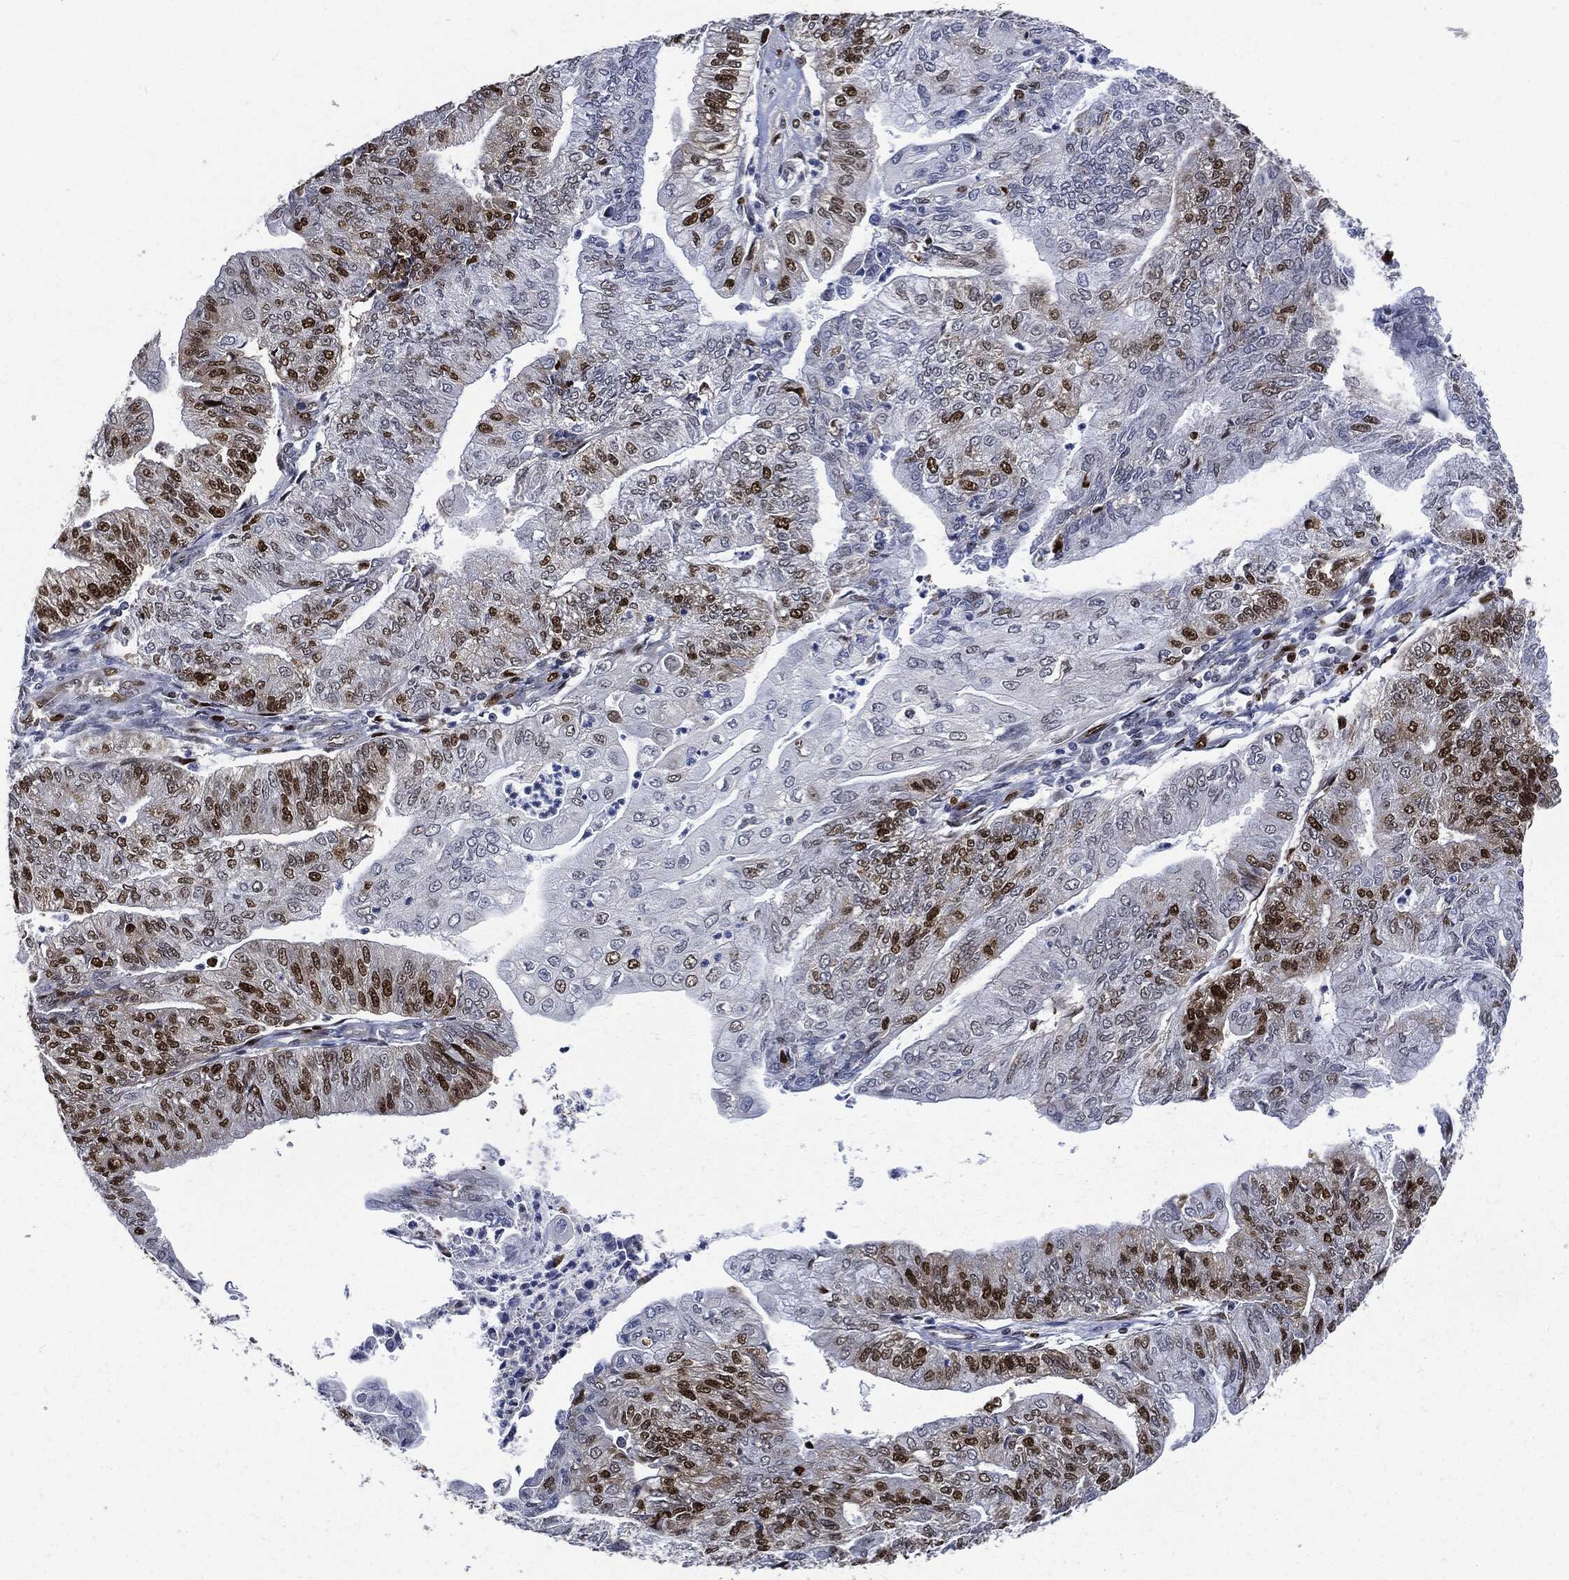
{"staining": {"intensity": "strong", "quantity": "<25%", "location": "nuclear"}, "tissue": "endometrial cancer", "cell_type": "Tumor cells", "image_type": "cancer", "snomed": [{"axis": "morphology", "description": "Adenocarcinoma, NOS"}, {"axis": "topography", "description": "Endometrium"}], "caption": "A brown stain labels strong nuclear staining of a protein in human endometrial adenocarcinoma tumor cells. The staining is performed using DAB brown chromogen to label protein expression. The nuclei are counter-stained blue using hematoxylin.", "gene": "PCNA", "patient": {"sex": "female", "age": 59}}